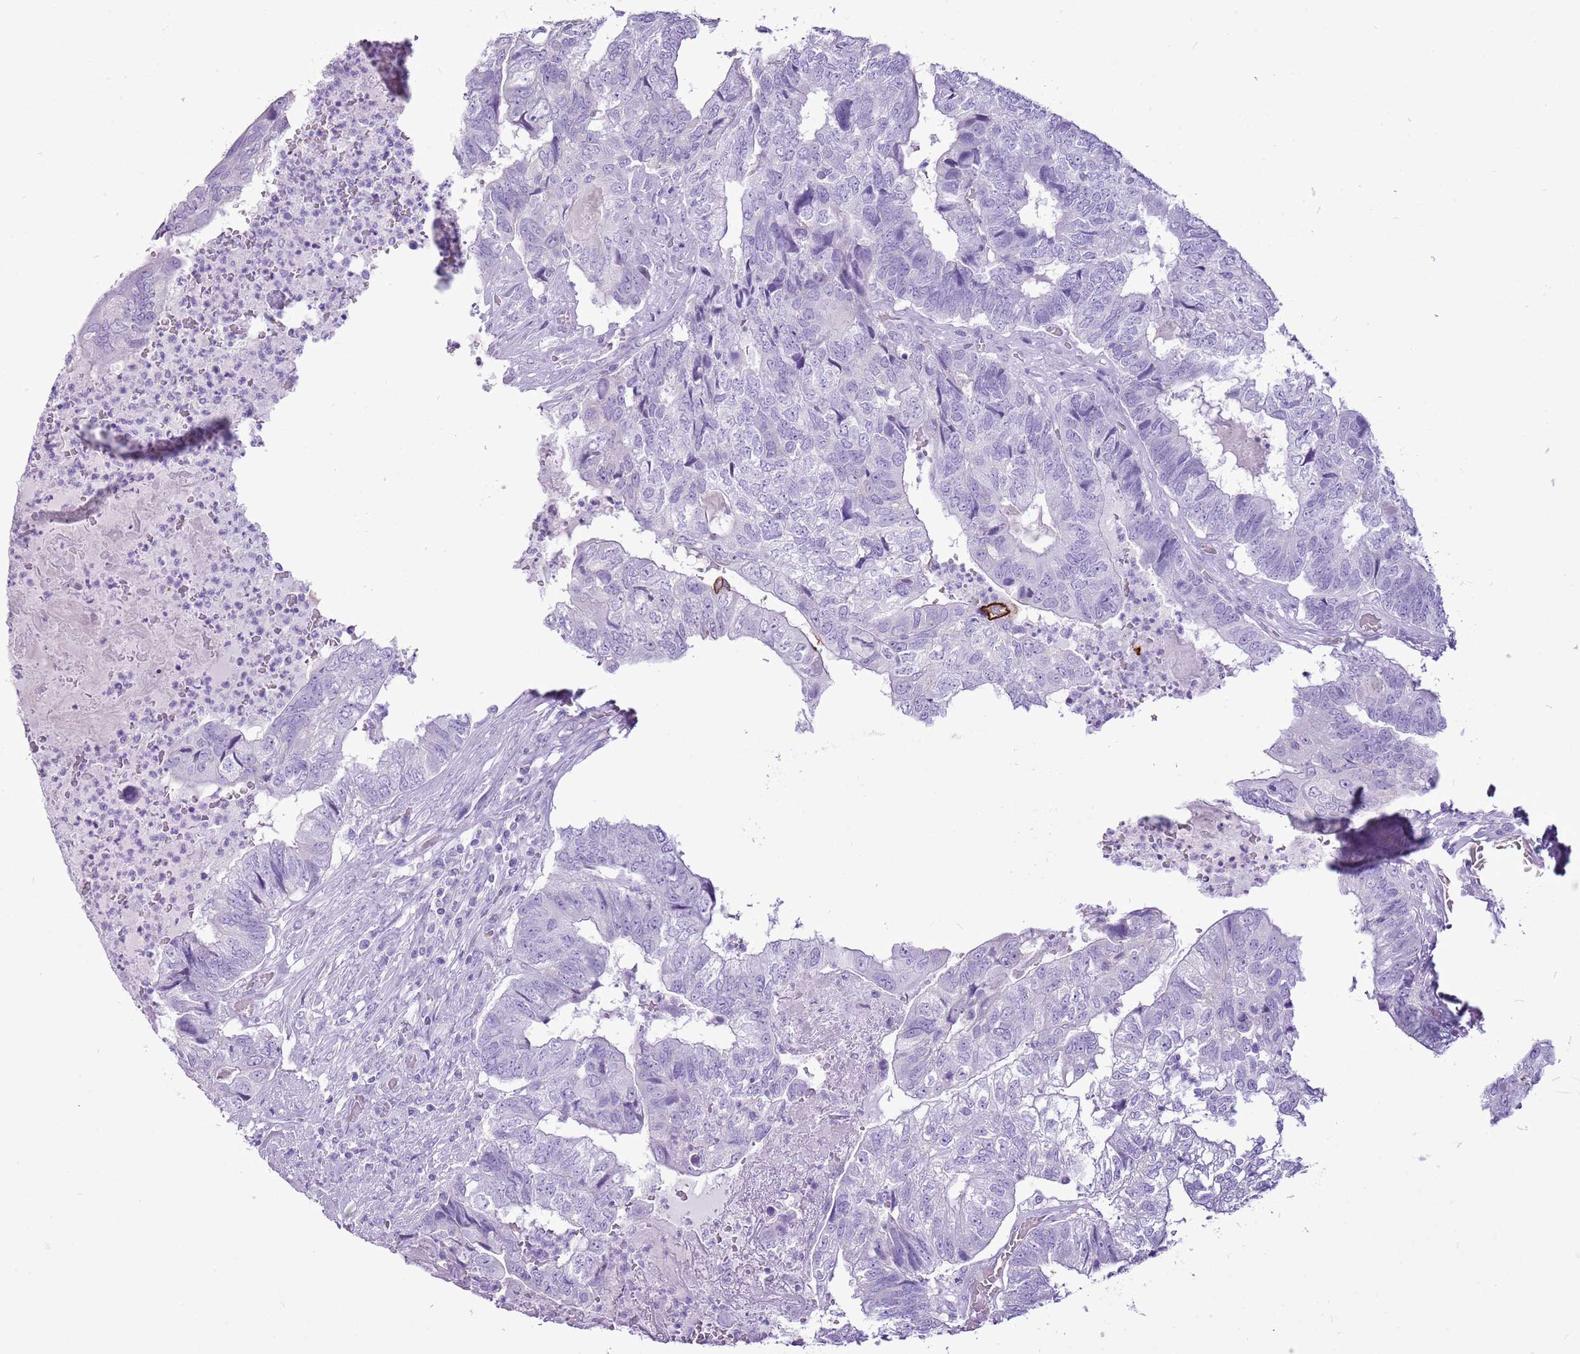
{"staining": {"intensity": "negative", "quantity": "none", "location": "none"}, "tissue": "colorectal cancer", "cell_type": "Tumor cells", "image_type": "cancer", "snomed": [{"axis": "morphology", "description": "Adenocarcinoma, NOS"}, {"axis": "topography", "description": "Colon"}], "caption": "Tumor cells show no significant protein positivity in adenocarcinoma (colorectal).", "gene": "CNFN", "patient": {"sex": "female", "age": 67}}